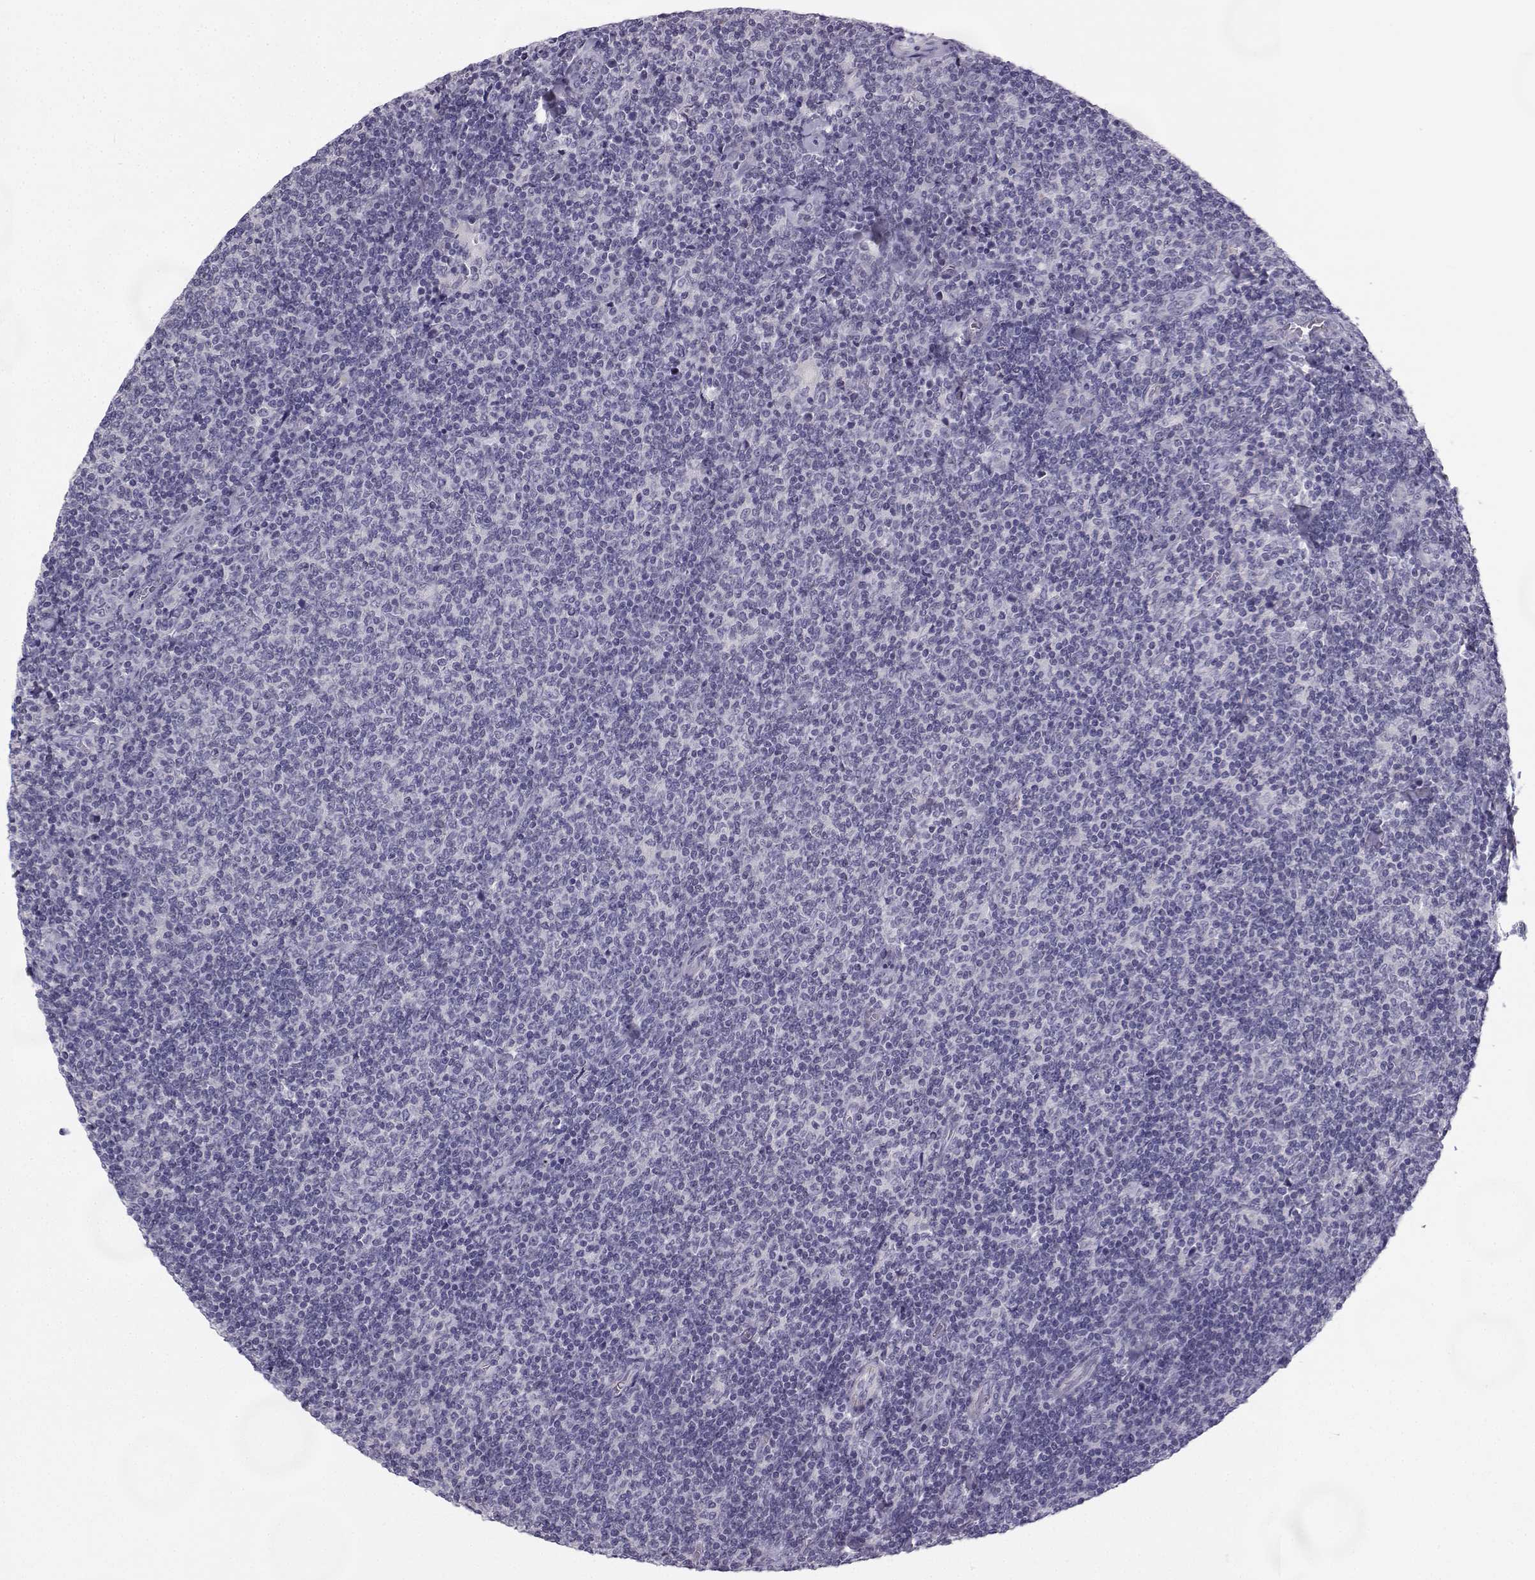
{"staining": {"intensity": "negative", "quantity": "none", "location": "none"}, "tissue": "lymphoma", "cell_type": "Tumor cells", "image_type": "cancer", "snomed": [{"axis": "morphology", "description": "Malignant lymphoma, non-Hodgkin's type, Low grade"}, {"axis": "topography", "description": "Lymph node"}], "caption": "Tumor cells show no significant protein staining in malignant lymphoma, non-Hodgkin's type (low-grade).", "gene": "SYCE1", "patient": {"sex": "male", "age": 52}}